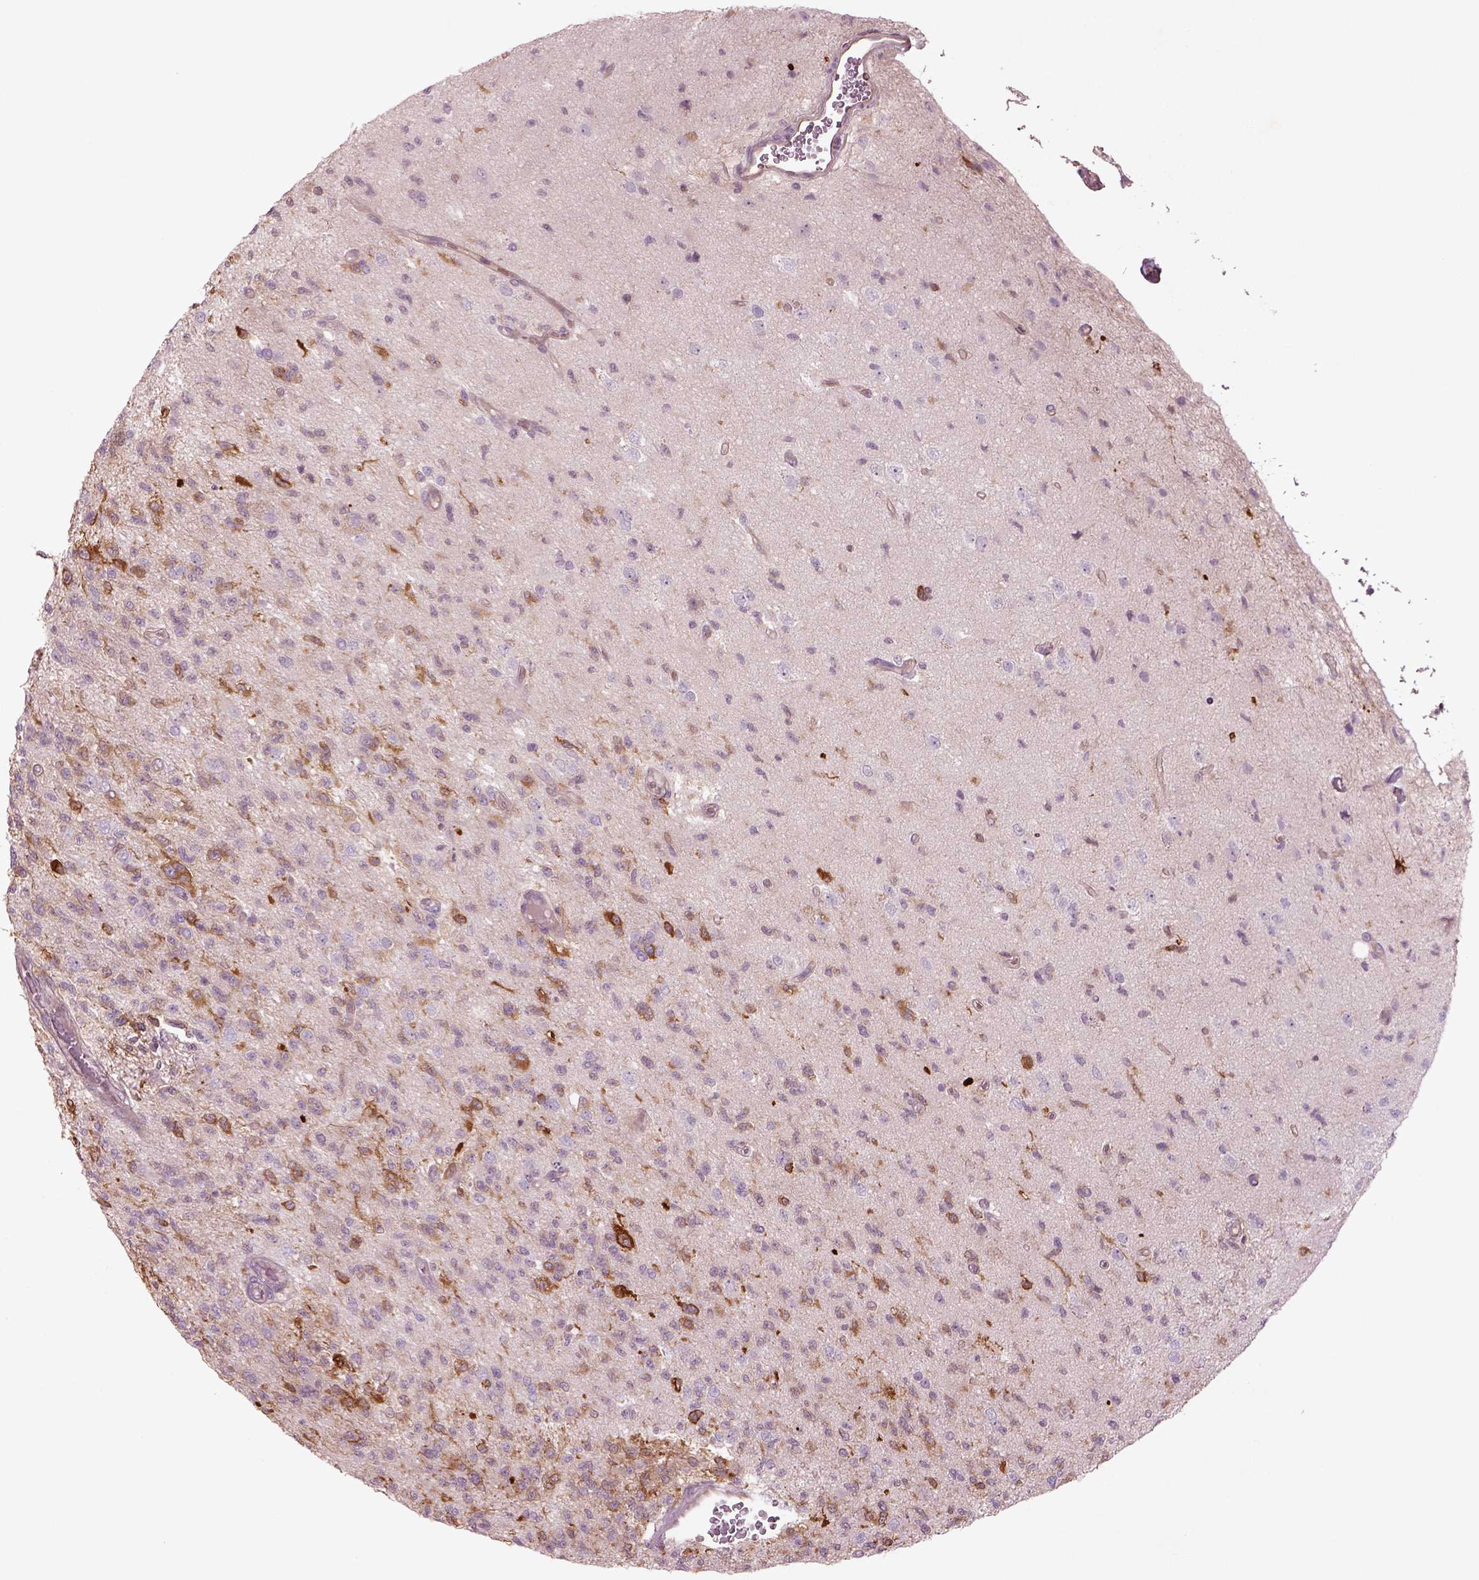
{"staining": {"intensity": "negative", "quantity": "none", "location": "none"}, "tissue": "glioma", "cell_type": "Tumor cells", "image_type": "cancer", "snomed": [{"axis": "morphology", "description": "Glioma, malignant, High grade"}, {"axis": "topography", "description": "Brain"}], "caption": "IHC of human malignant glioma (high-grade) displays no expression in tumor cells. (Stains: DAB (3,3'-diaminobenzidine) immunohistochemistry (IHC) with hematoxylin counter stain, Microscopy: brightfield microscopy at high magnification).", "gene": "DUOXA2", "patient": {"sex": "male", "age": 56}}